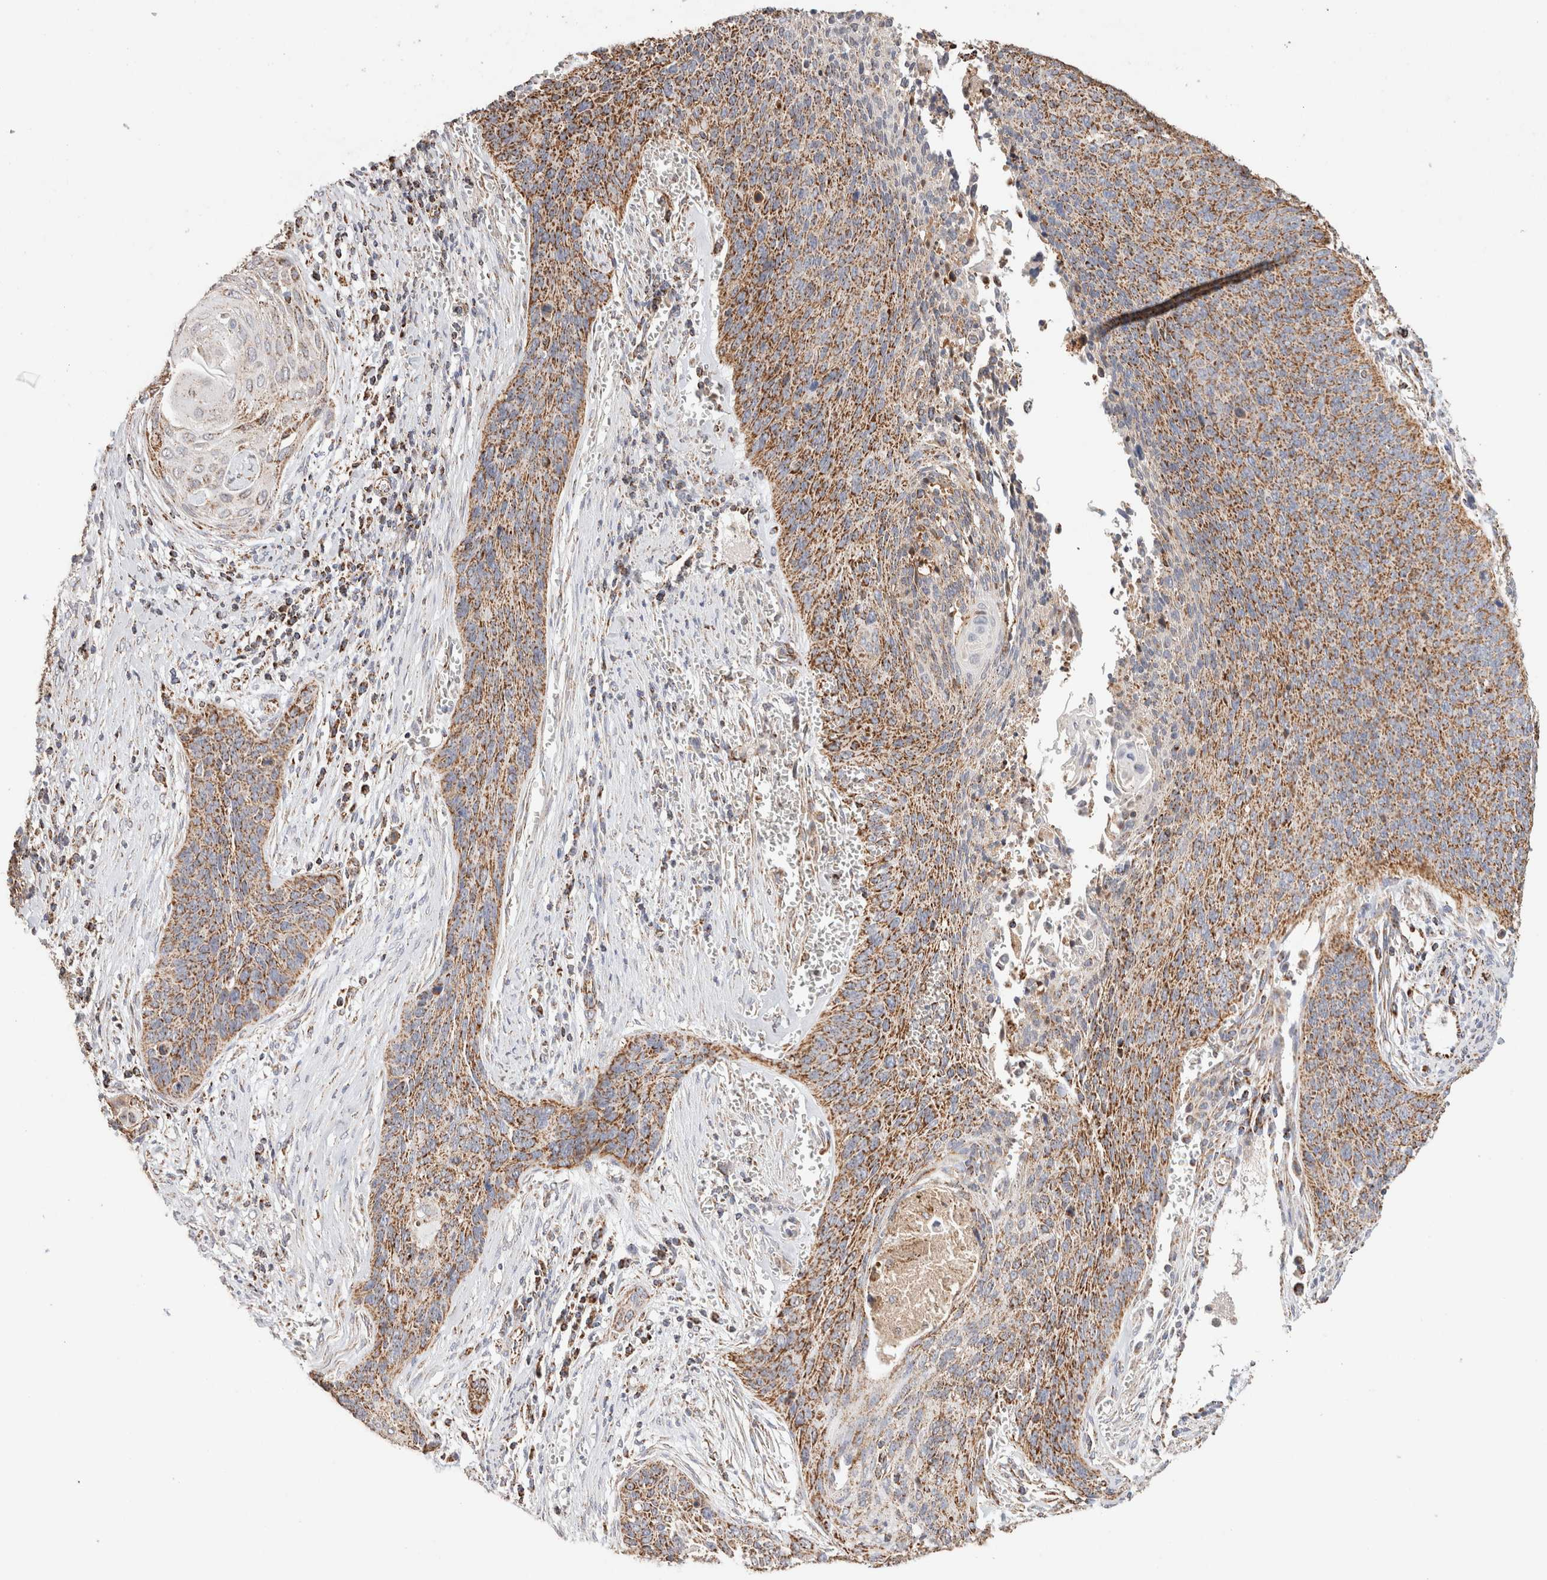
{"staining": {"intensity": "moderate", "quantity": ">75%", "location": "cytoplasmic/membranous"}, "tissue": "cervical cancer", "cell_type": "Tumor cells", "image_type": "cancer", "snomed": [{"axis": "morphology", "description": "Squamous cell carcinoma, NOS"}, {"axis": "topography", "description": "Cervix"}], "caption": "Protein staining of squamous cell carcinoma (cervical) tissue displays moderate cytoplasmic/membranous positivity in about >75% of tumor cells. (DAB IHC, brown staining for protein, blue staining for nuclei).", "gene": "C1QBP", "patient": {"sex": "female", "age": 55}}